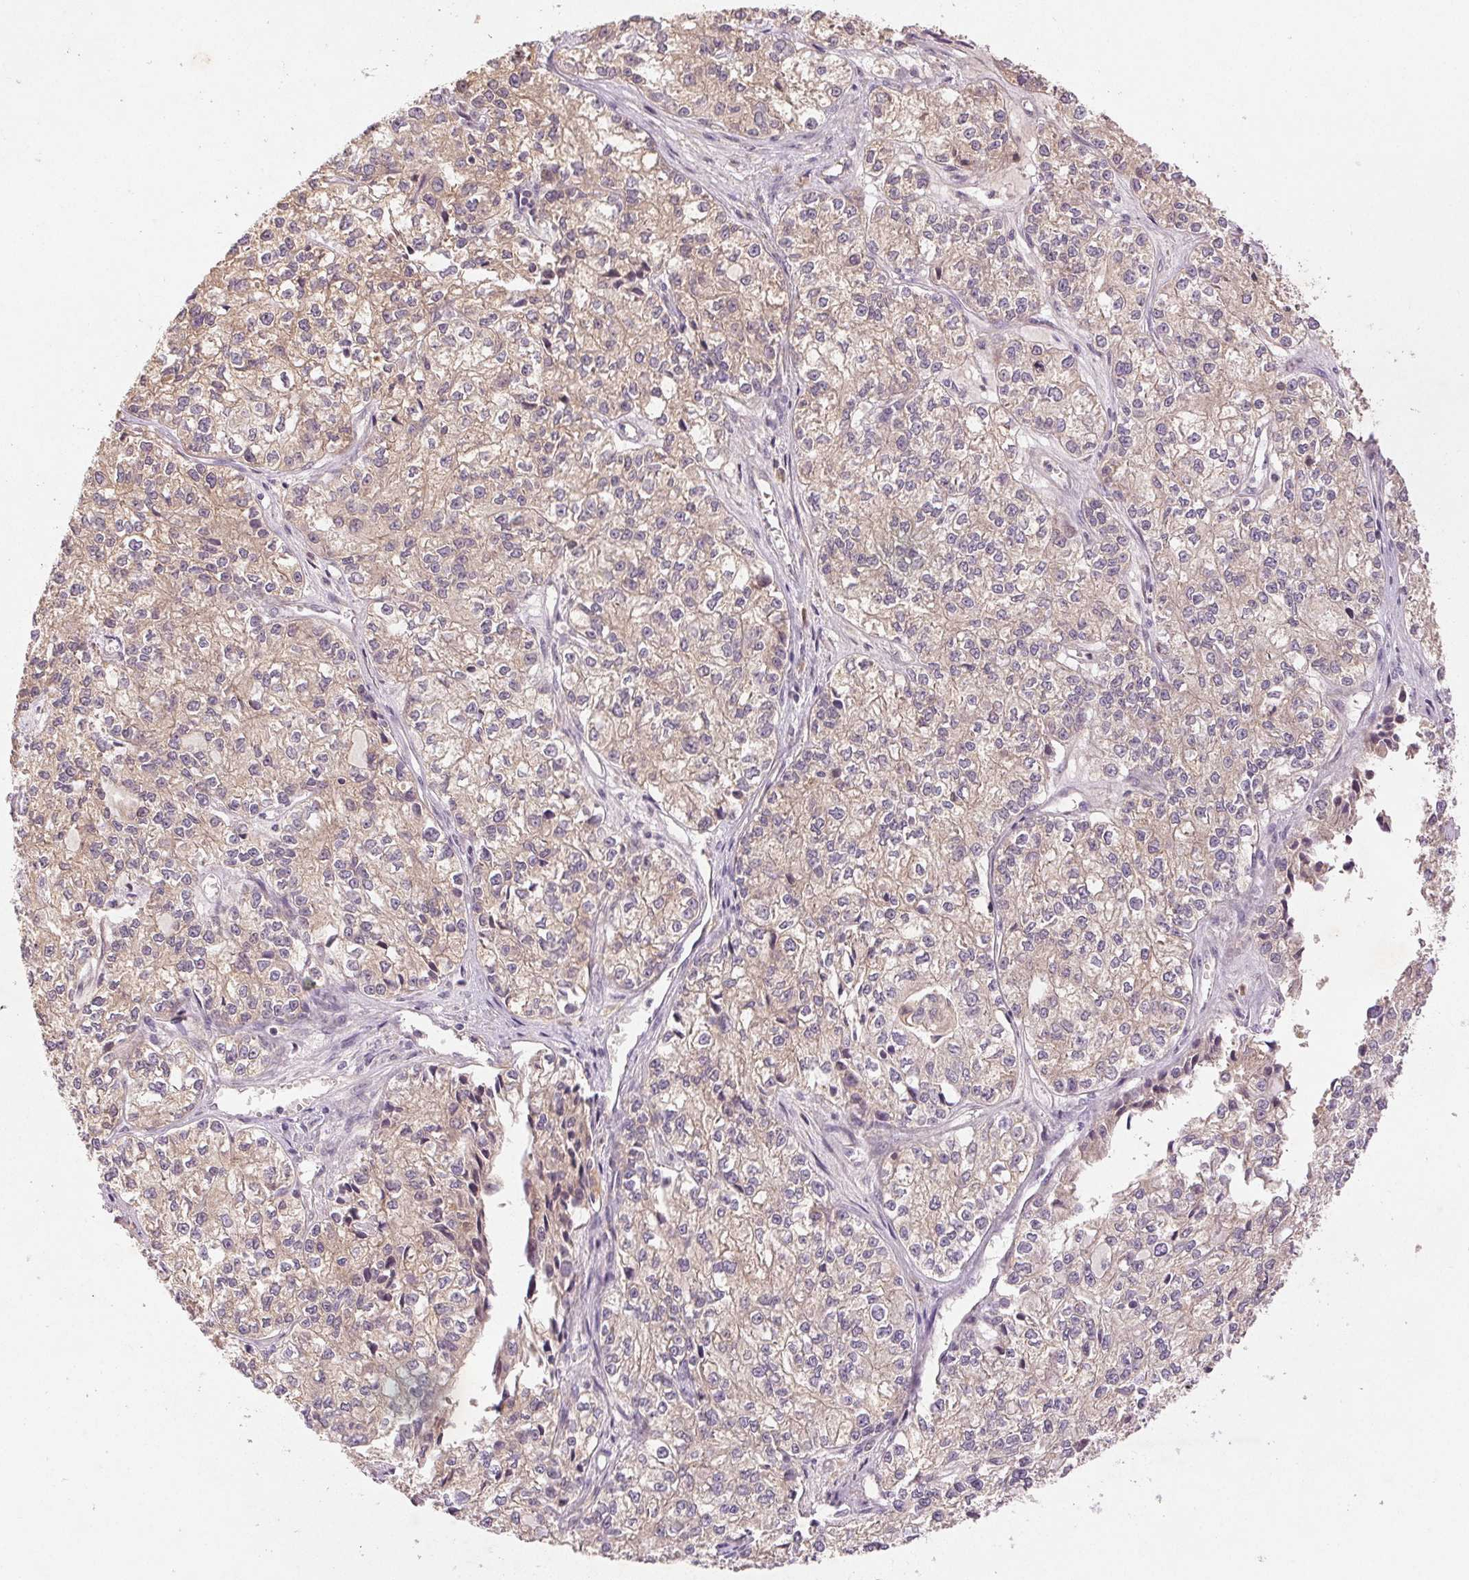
{"staining": {"intensity": "weak", "quantity": "25%-75%", "location": "cytoplasmic/membranous"}, "tissue": "ovarian cancer", "cell_type": "Tumor cells", "image_type": "cancer", "snomed": [{"axis": "morphology", "description": "Carcinoma, endometroid"}, {"axis": "topography", "description": "Ovary"}], "caption": "An immunohistochemistry photomicrograph of neoplastic tissue is shown. Protein staining in brown highlights weak cytoplasmic/membranous positivity in ovarian cancer within tumor cells.", "gene": "YIF1B", "patient": {"sex": "female", "age": 64}}